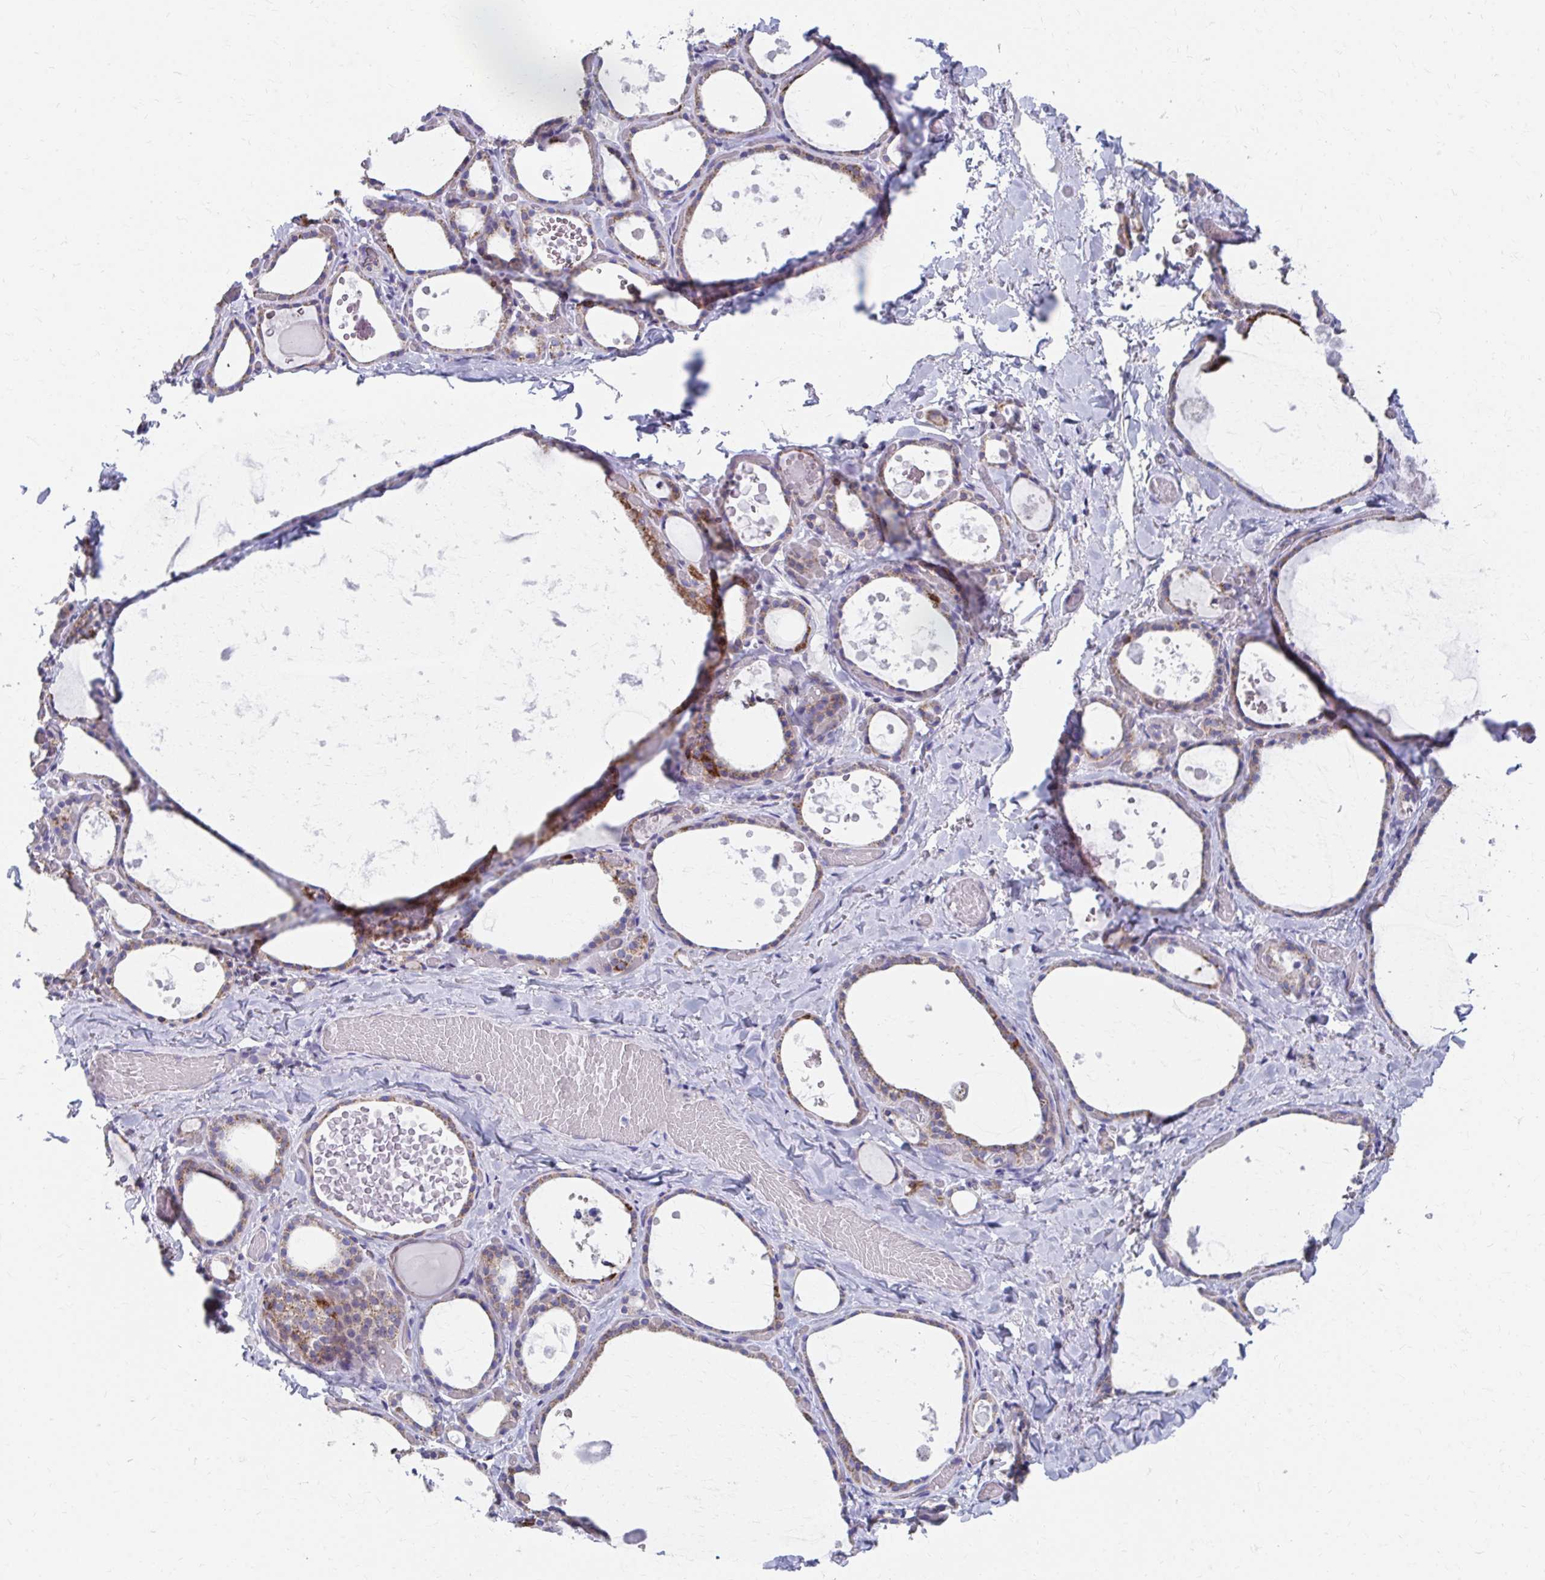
{"staining": {"intensity": "moderate", "quantity": "25%-75%", "location": "cytoplasmic/membranous"}, "tissue": "thyroid gland", "cell_type": "Glandular cells", "image_type": "normal", "snomed": [{"axis": "morphology", "description": "Normal tissue, NOS"}, {"axis": "topography", "description": "Thyroid gland"}], "caption": "DAB immunohistochemical staining of benign human thyroid gland reveals moderate cytoplasmic/membranous protein expression in about 25%-75% of glandular cells. Nuclei are stained in blue.", "gene": "RCC1L", "patient": {"sex": "female", "age": 56}}